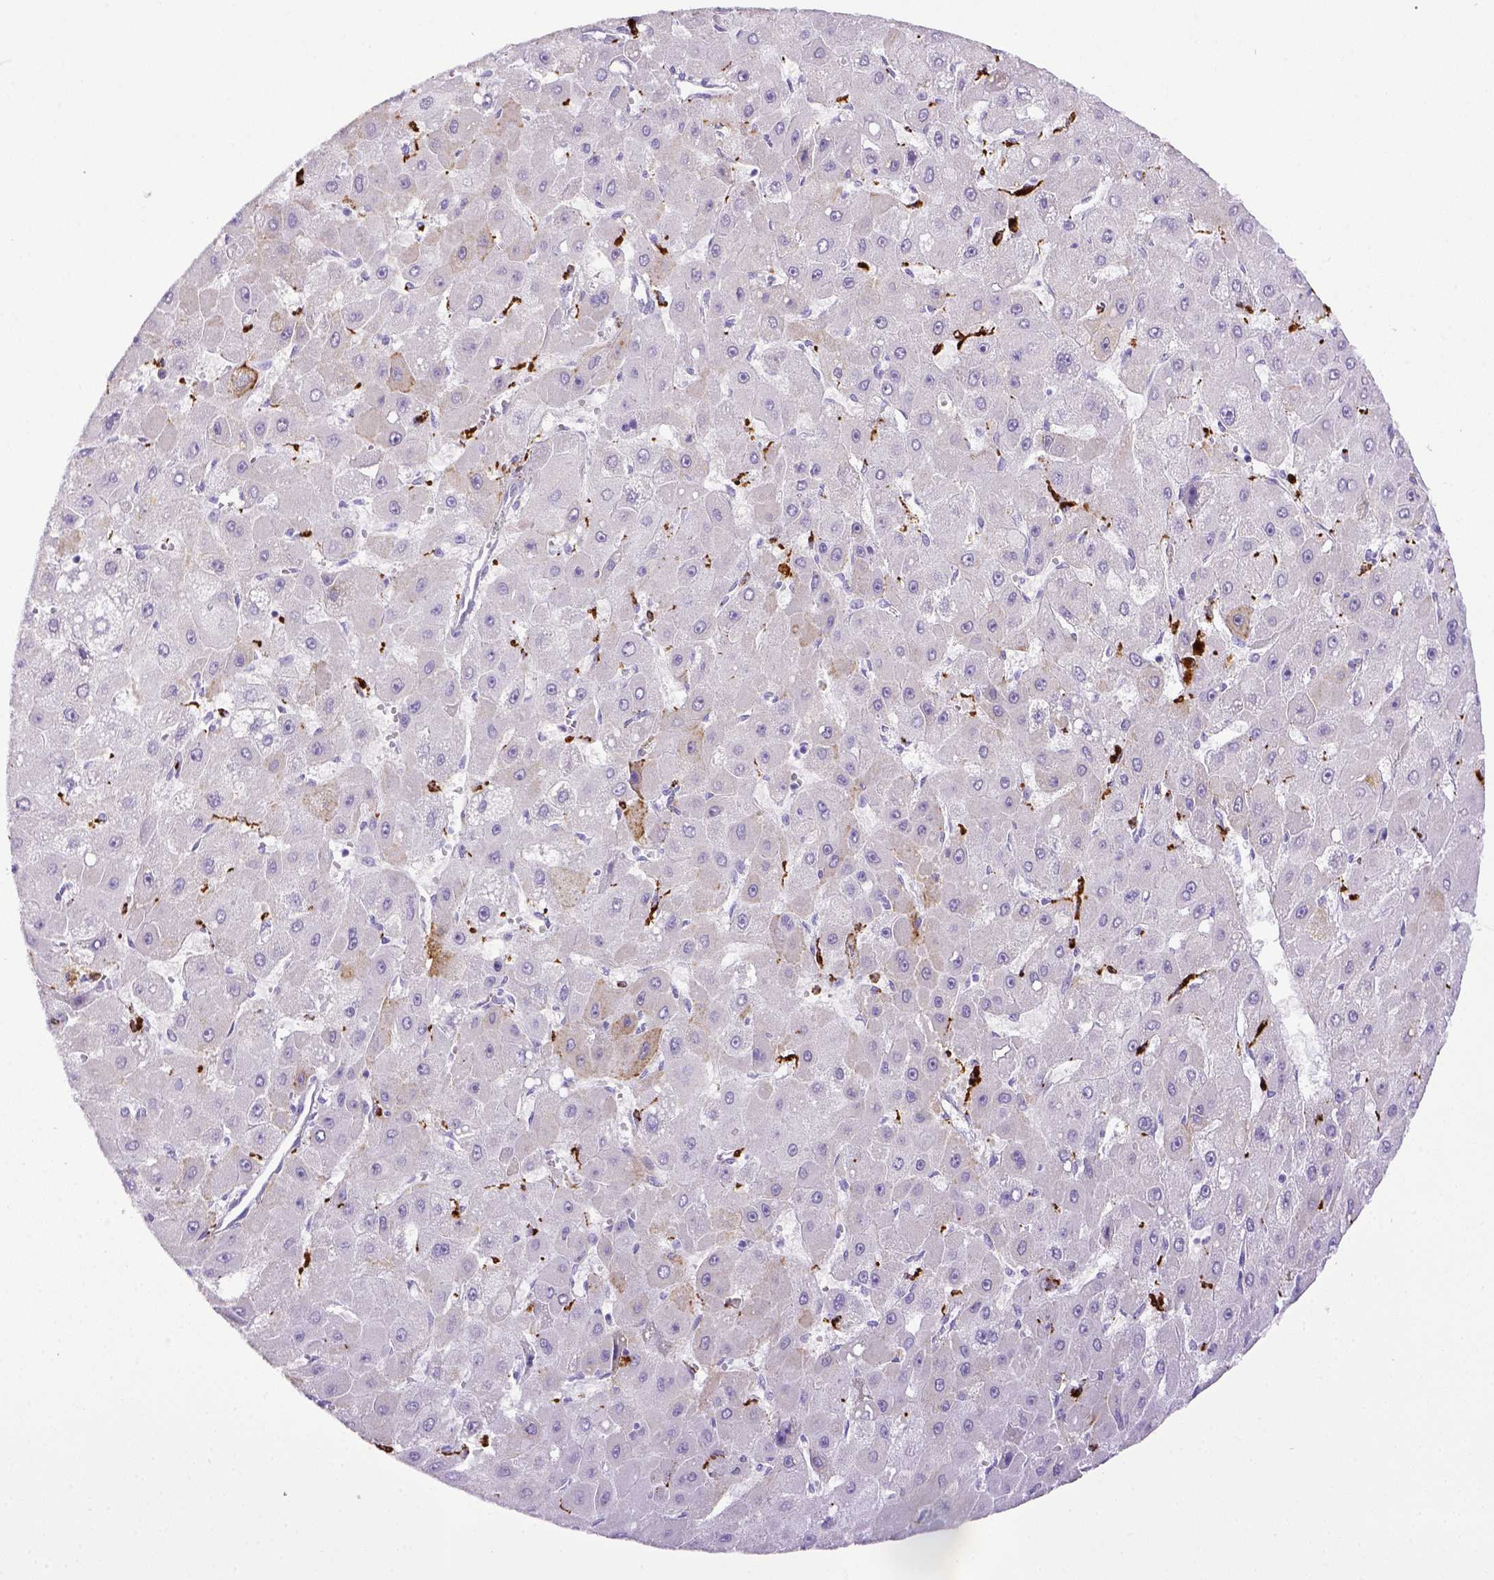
{"staining": {"intensity": "negative", "quantity": "none", "location": "none"}, "tissue": "liver cancer", "cell_type": "Tumor cells", "image_type": "cancer", "snomed": [{"axis": "morphology", "description": "Carcinoma, Hepatocellular, NOS"}, {"axis": "topography", "description": "Liver"}], "caption": "Immunohistochemical staining of human liver cancer (hepatocellular carcinoma) reveals no significant positivity in tumor cells.", "gene": "CD68", "patient": {"sex": "female", "age": 25}}